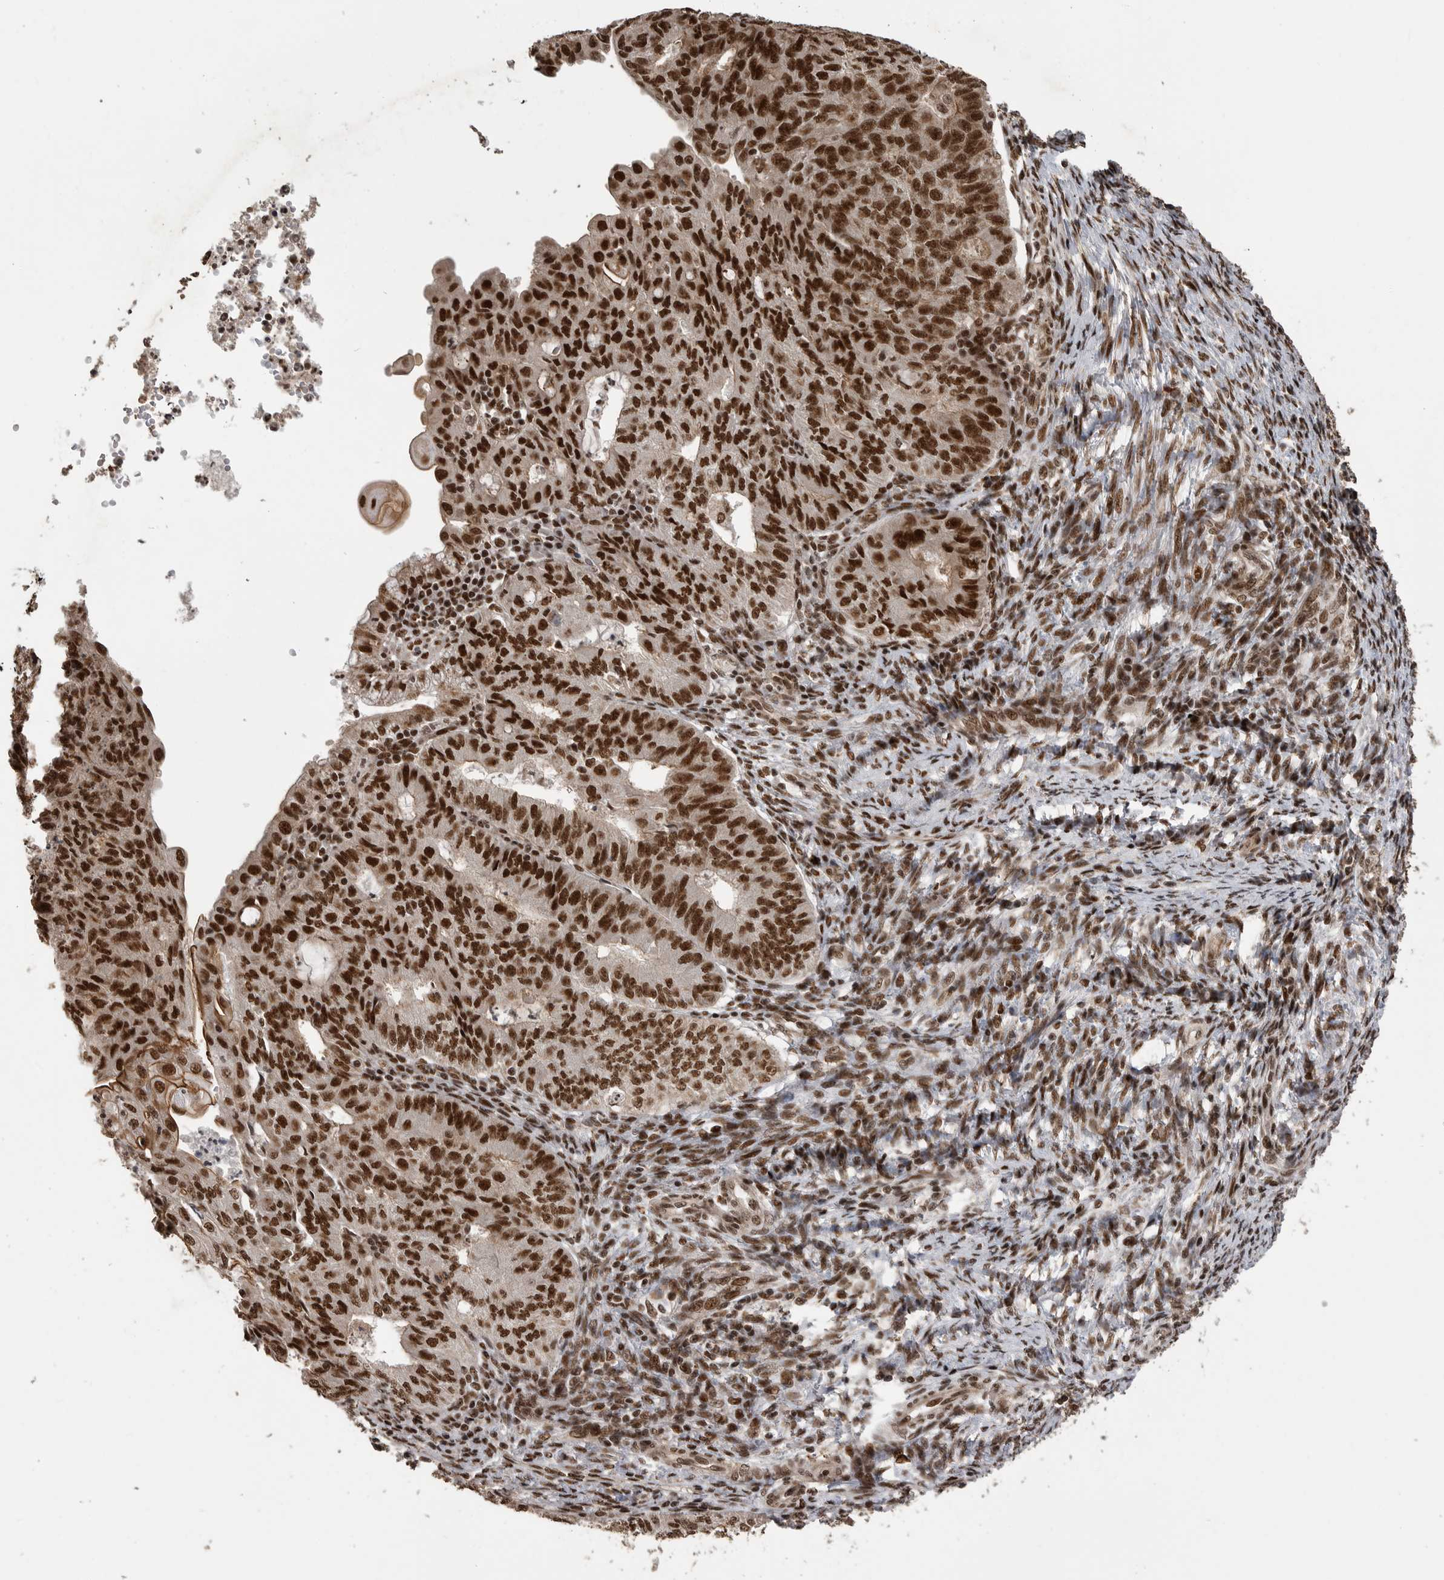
{"staining": {"intensity": "strong", "quantity": ">75%", "location": "nuclear"}, "tissue": "endometrial cancer", "cell_type": "Tumor cells", "image_type": "cancer", "snomed": [{"axis": "morphology", "description": "Adenocarcinoma, NOS"}, {"axis": "topography", "description": "Endometrium"}], "caption": "The micrograph exhibits staining of endometrial cancer, revealing strong nuclear protein expression (brown color) within tumor cells. (DAB IHC, brown staining for protein, blue staining for nuclei).", "gene": "PPP1R8", "patient": {"sex": "female", "age": 32}}